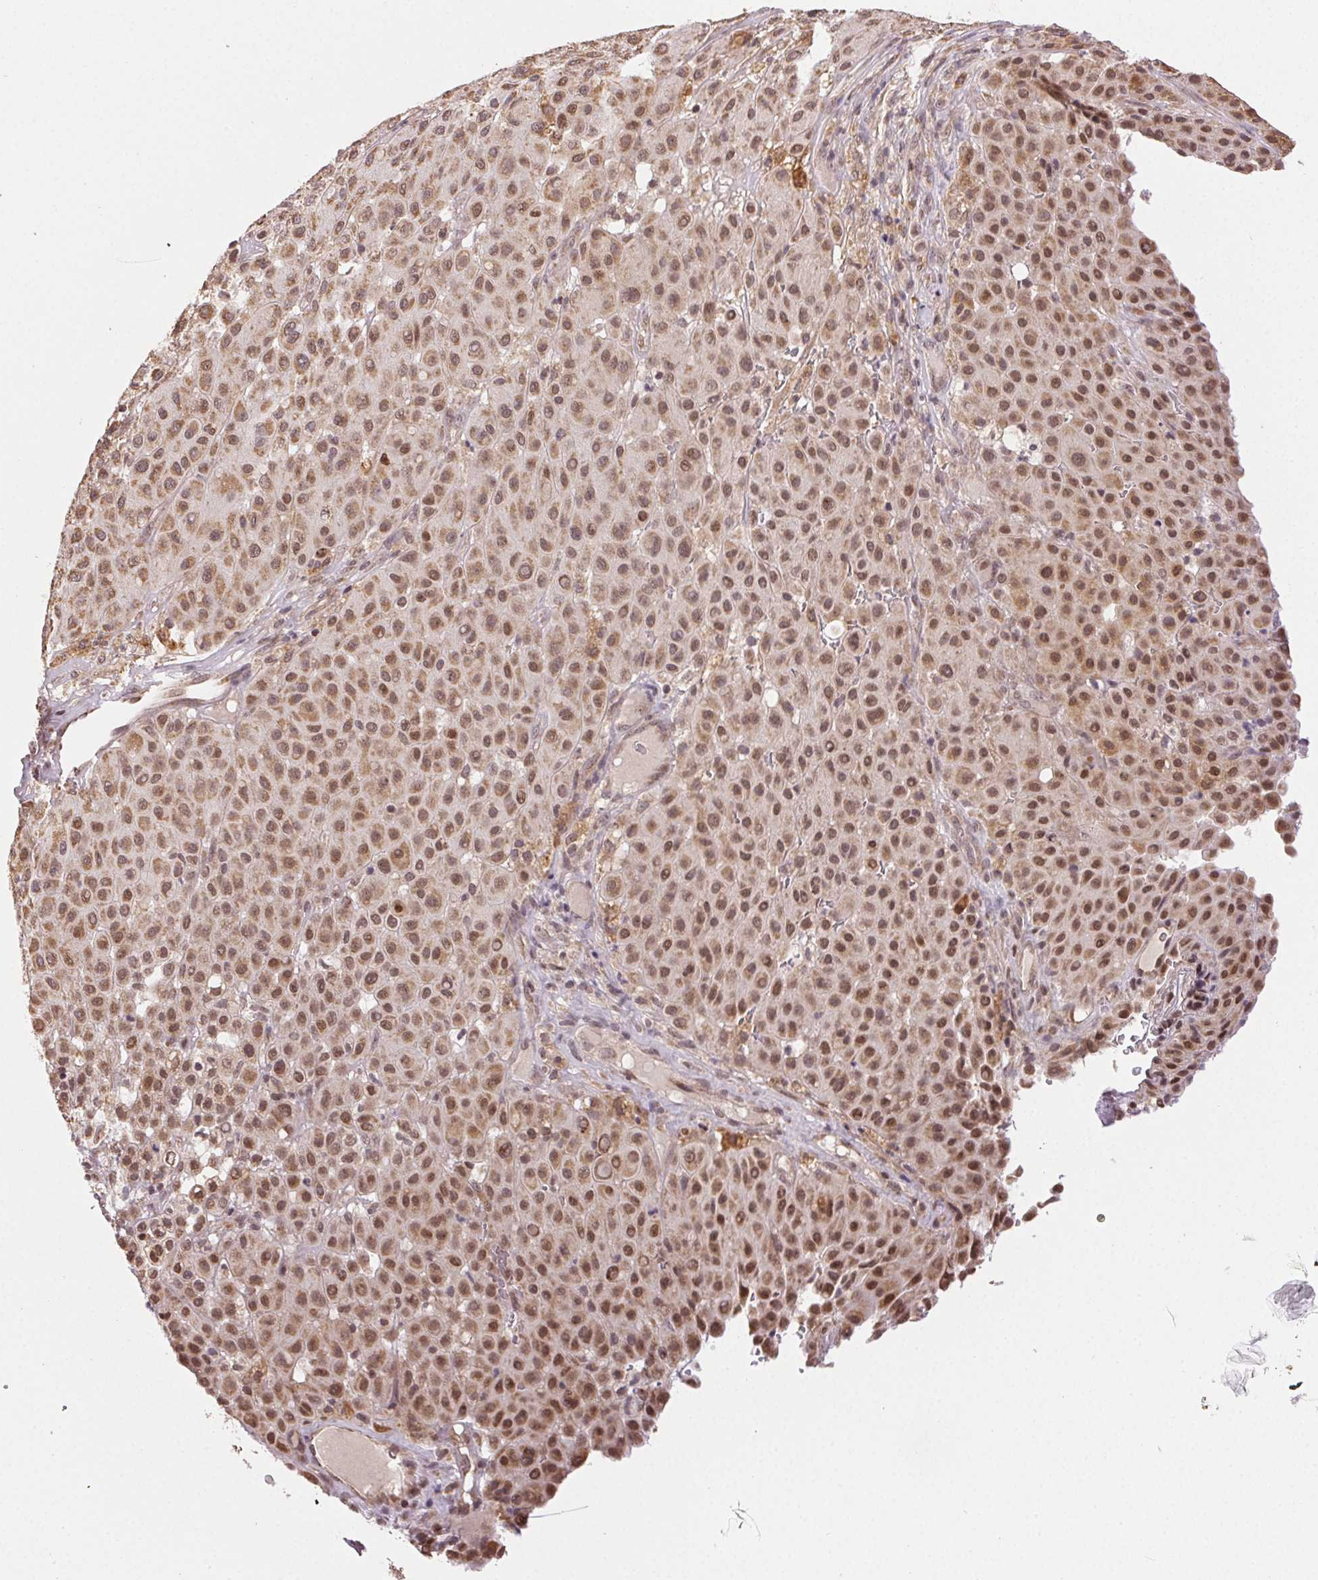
{"staining": {"intensity": "moderate", "quantity": ">75%", "location": "nuclear"}, "tissue": "melanoma", "cell_type": "Tumor cells", "image_type": "cancer", "snomed": [{"axis": "morphology", "description": "Malignant melanoma, Metastatic site"}, {"axis": "topography", "description": "Smooth muscle"}], "caption": "Protein staining displays moderate nuclear expression in approximately >75% of tumor cells in melanoma. (IHC, brightfield microscopy, high magnification).", "gene": "PIWIL4", "patient": {"sex": "male", "age": 41}}